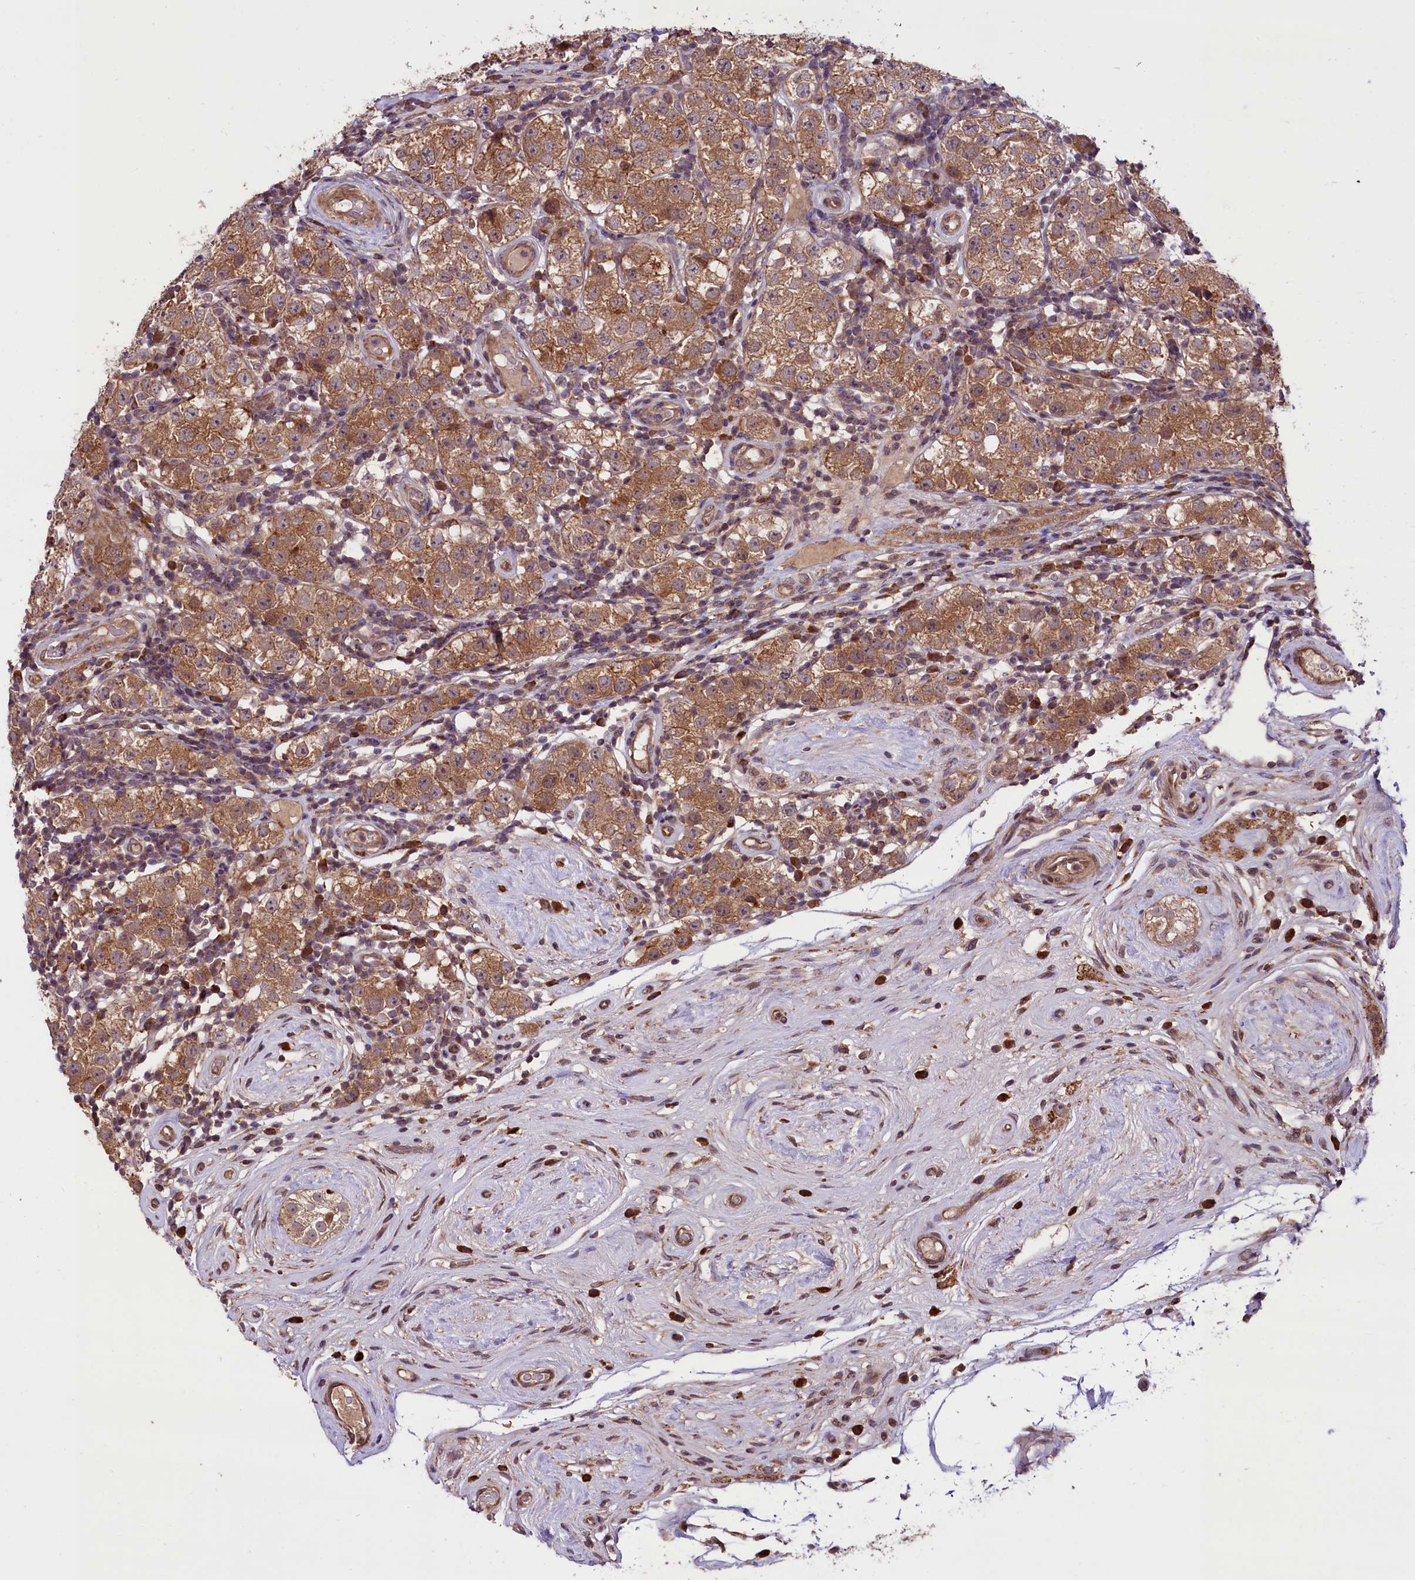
{"staining": {"intensity": "moderate", "quantity": ">75%", "location": "cytoplasmic/membranous"}, "tissue": "testis cancer", "cell_type": "Tumor cells", "image_type": "cancer", "snomed": [{"axis": "morphology", "description": "Seminoma, NOS"}, {"axis": "topography", "description": "Testis"}], "caption": "Brown immunohistochemical staining in testis cancer shows moderate cytoplasmic/membranous staining in approximately >75% of tumor cells.", "gene": "HDAC5", "patient": {"sex": "male", "age": 34}}